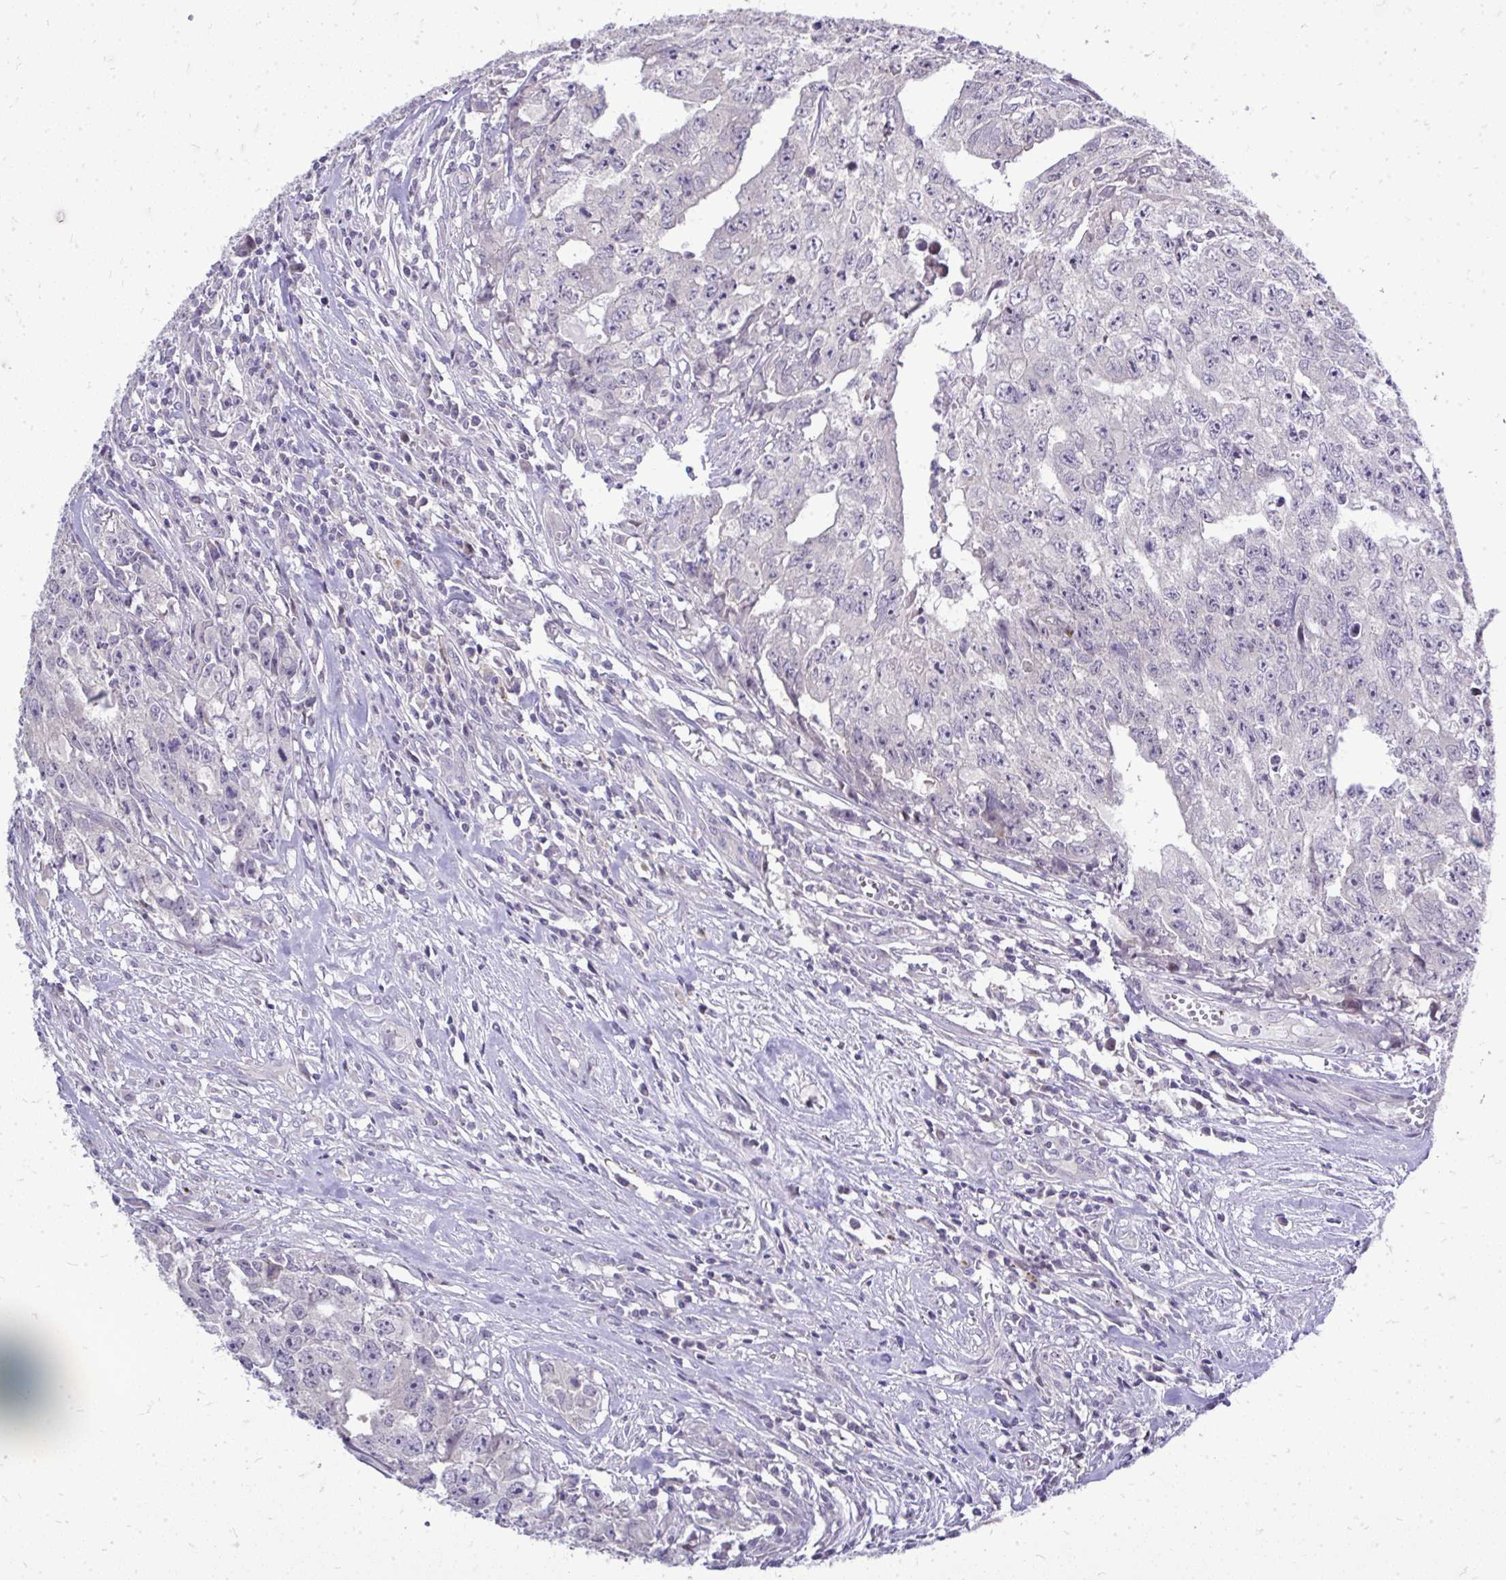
{"staining": {"intensity": "negative", "quantity": "none", "location": "none"}, "tissue": "testis cancer", "cell_type": "Tumor cells", "image_type": "cancer", "snomed": [{"axis": "morphology", "description": "Carcinoma, Embryonal, NOS"}, {"axis": "morphology", "description": "Teratoma, malignant, NOS"}, {"axis": "topography", "description": "Testis"}], "caption": "Photomicrograph shows no protein staining in tumor cells of testis cancer (malignant teratoma) tissue.", "gene": "OR8D1", "patient": {"sex": "male", "age": 24}}